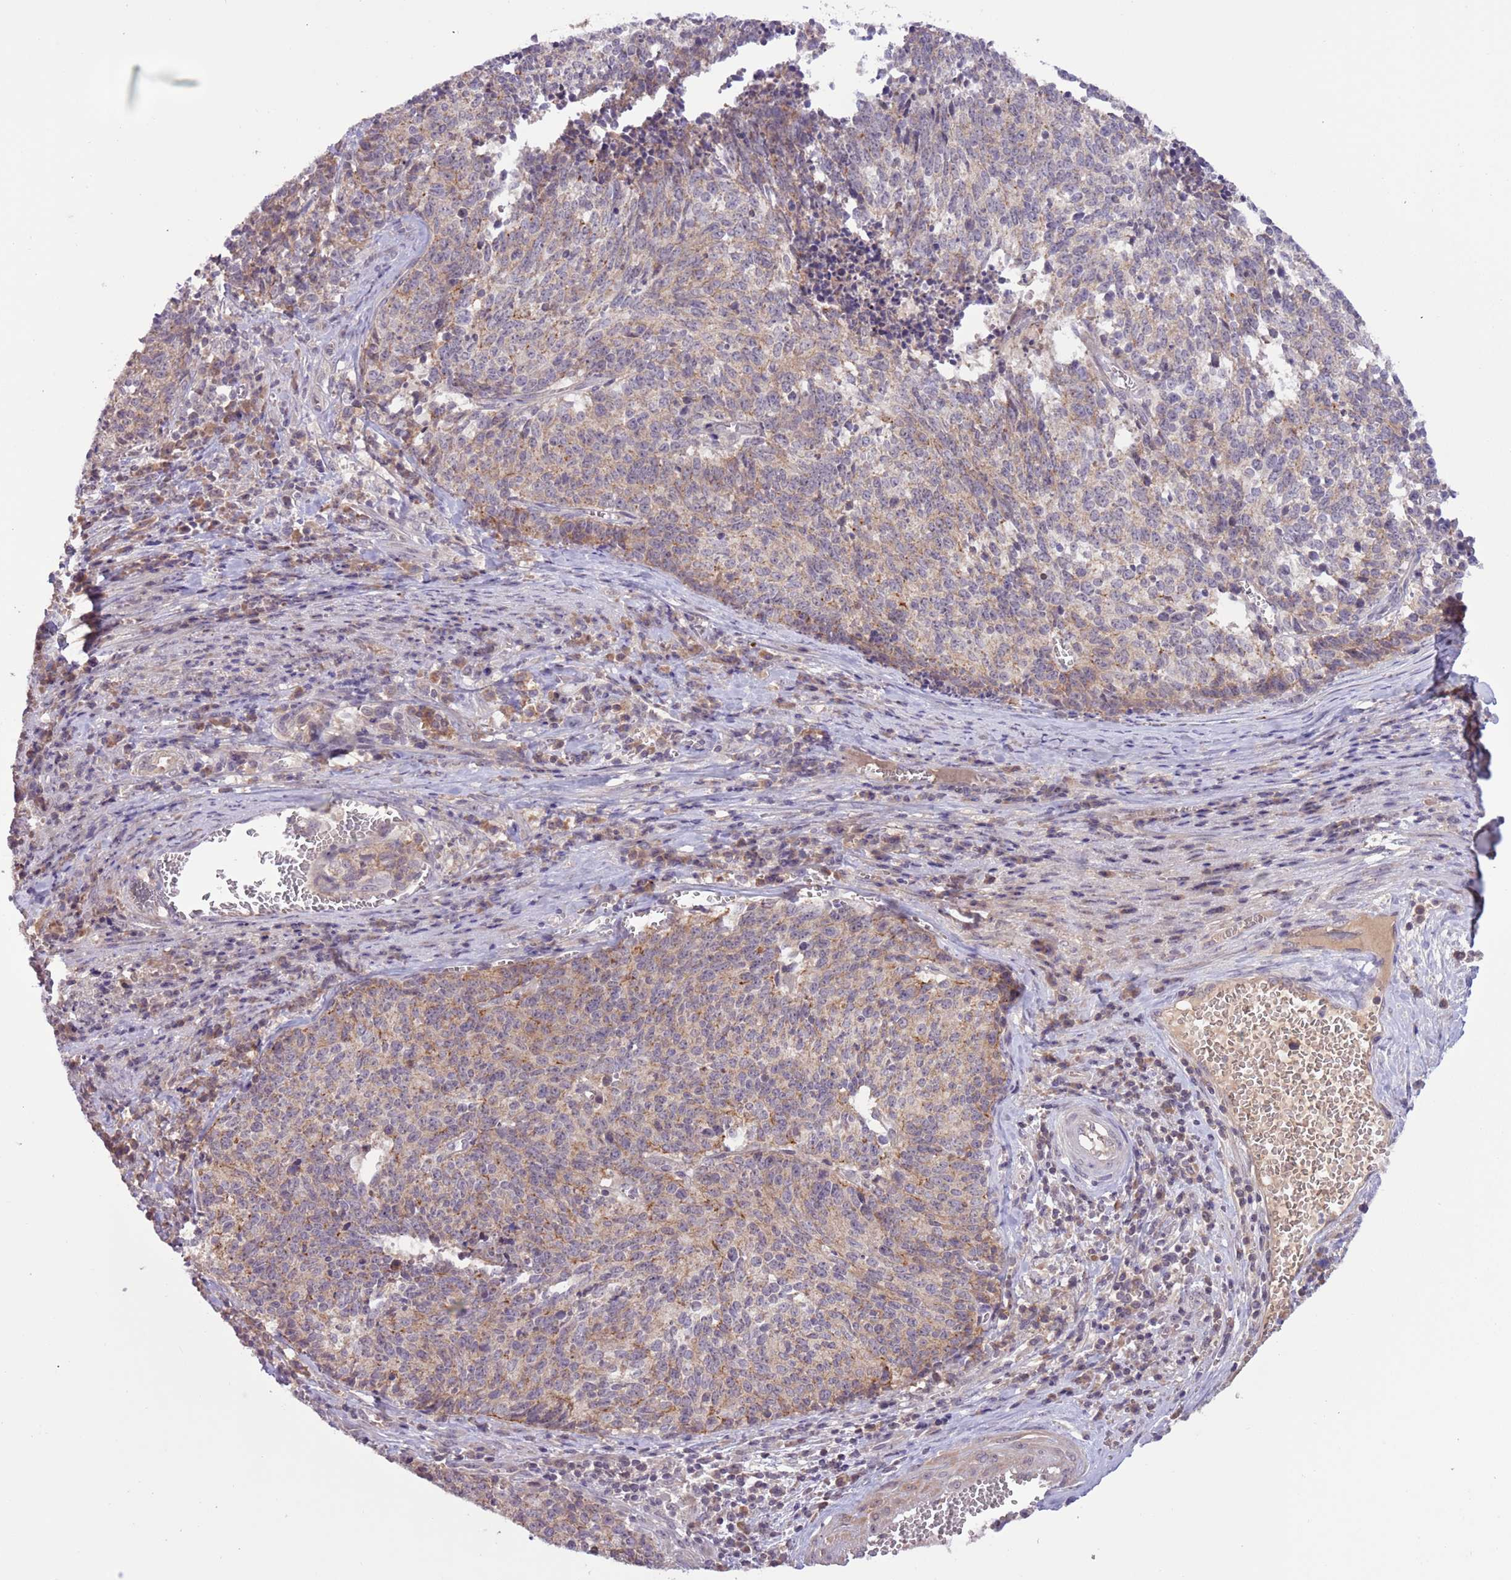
{"staining": {"intensity": "moderate", "quantity": ">75%", "location": "cytoplasmic/membranous"}, "tissue": "cervical cancer", "cell_type": "Tumor cells", "image_type": "cancer", "snomed": [{"axis": "morphology", "description": "Squamous cell carcinoma, NOS"}, {"axis": "topography", "description": "Cervix"}], "caption": "Protein expression analysis of human cervical cancer (squamous cell carcinoma) reveals moderate cytoplasmic/membranous staining in approximately >75% of tumor cells.", "gene": "SHROOM3", "patient": {"sex": "female", "age": 29}}